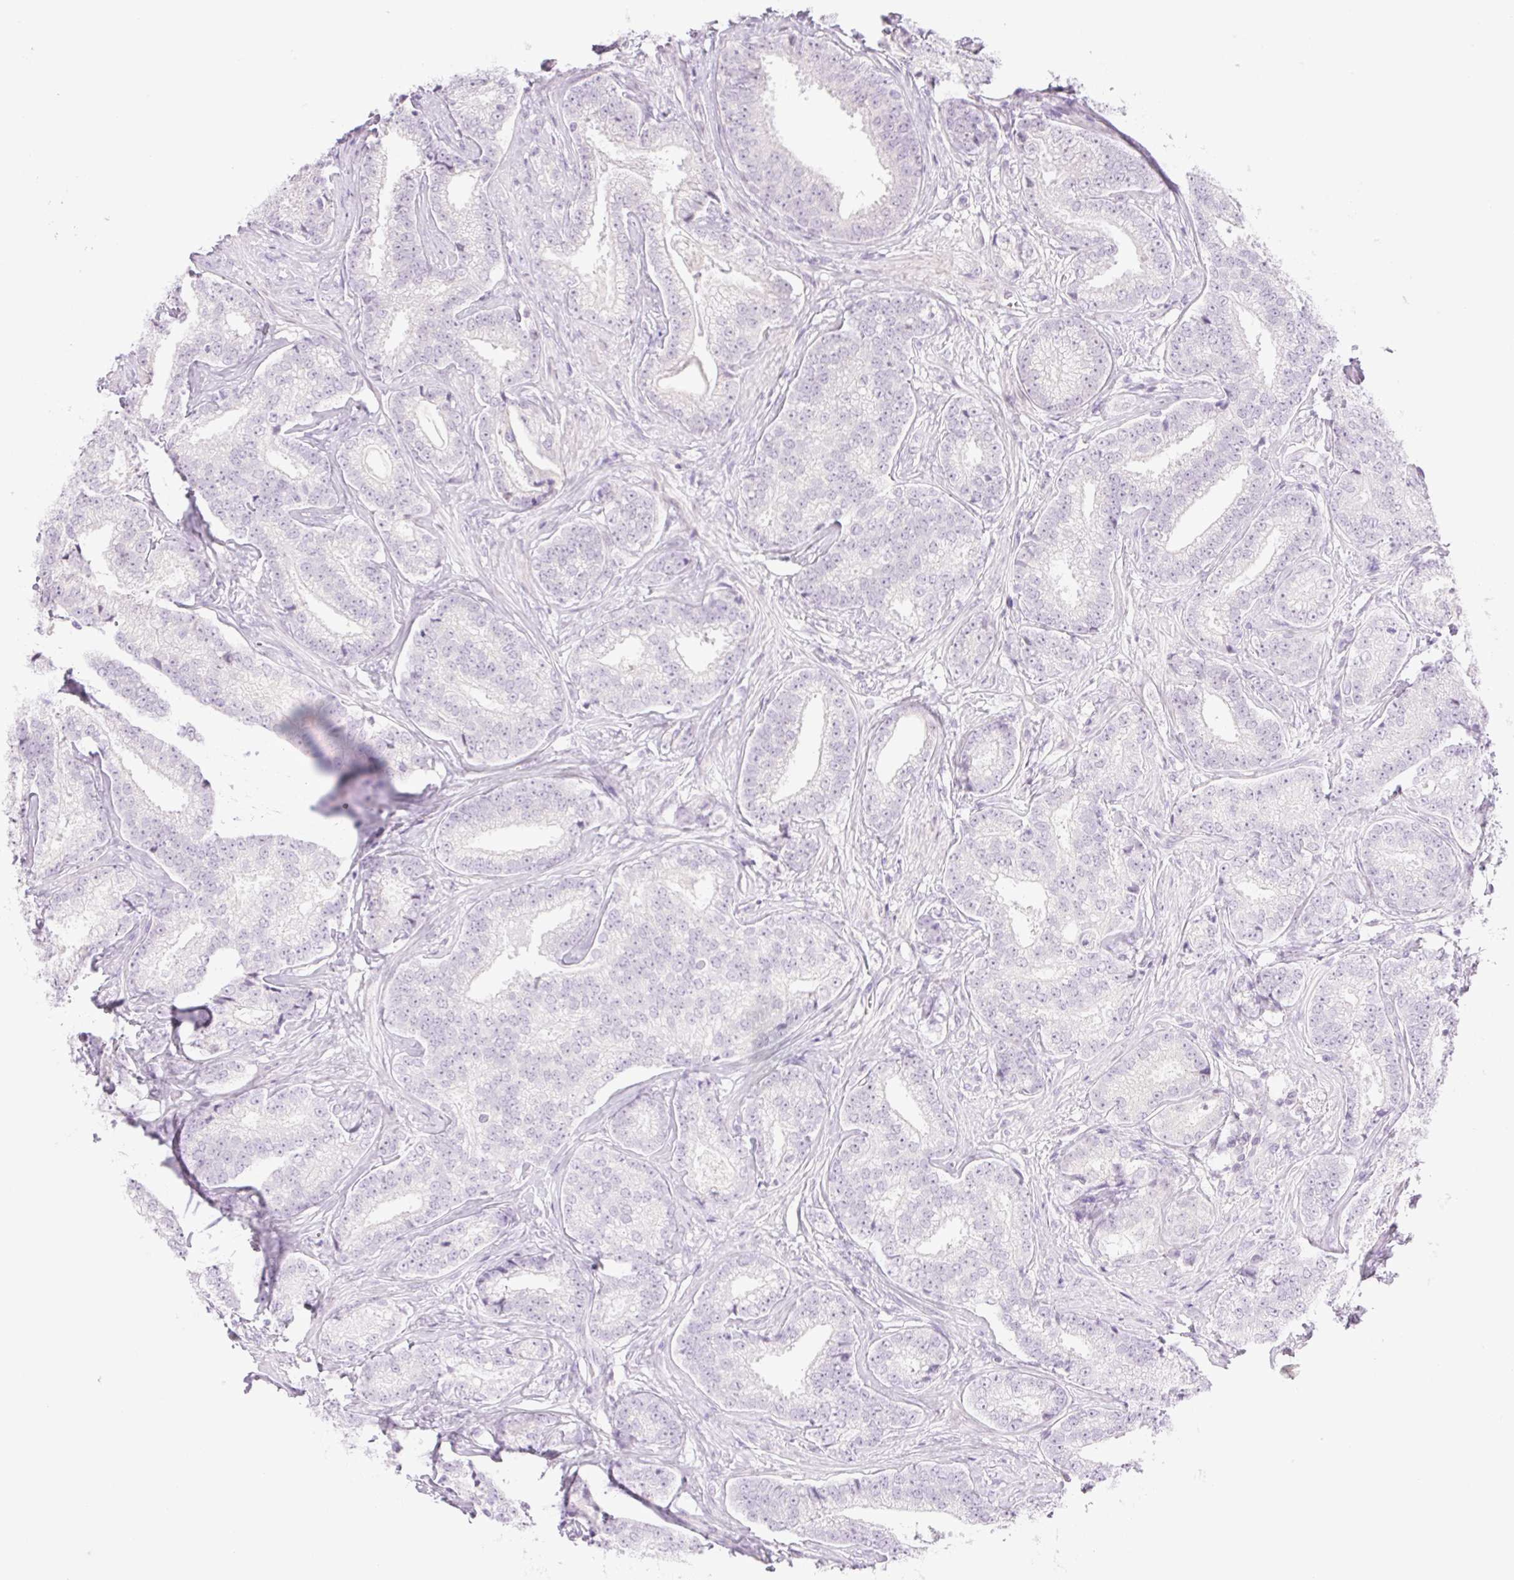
{"staining": {"intensity": "negative", "quantity": "none", "location": "none"}, "tissue": "prostate cancer", "cell_type": "Tumor cells", "image_type": "cancer", "snomed": [{"axis": "morphology", "description": "Adenocarcinoma, Low grade"}, {"axis": "topography", "description": "Prostate"}], "caption": "Tumor cells show no significant expression in prostate adenocarcinoma (low-grade).", "gene": "TBX15", "patient": {"sex": "male", "age": 63}}